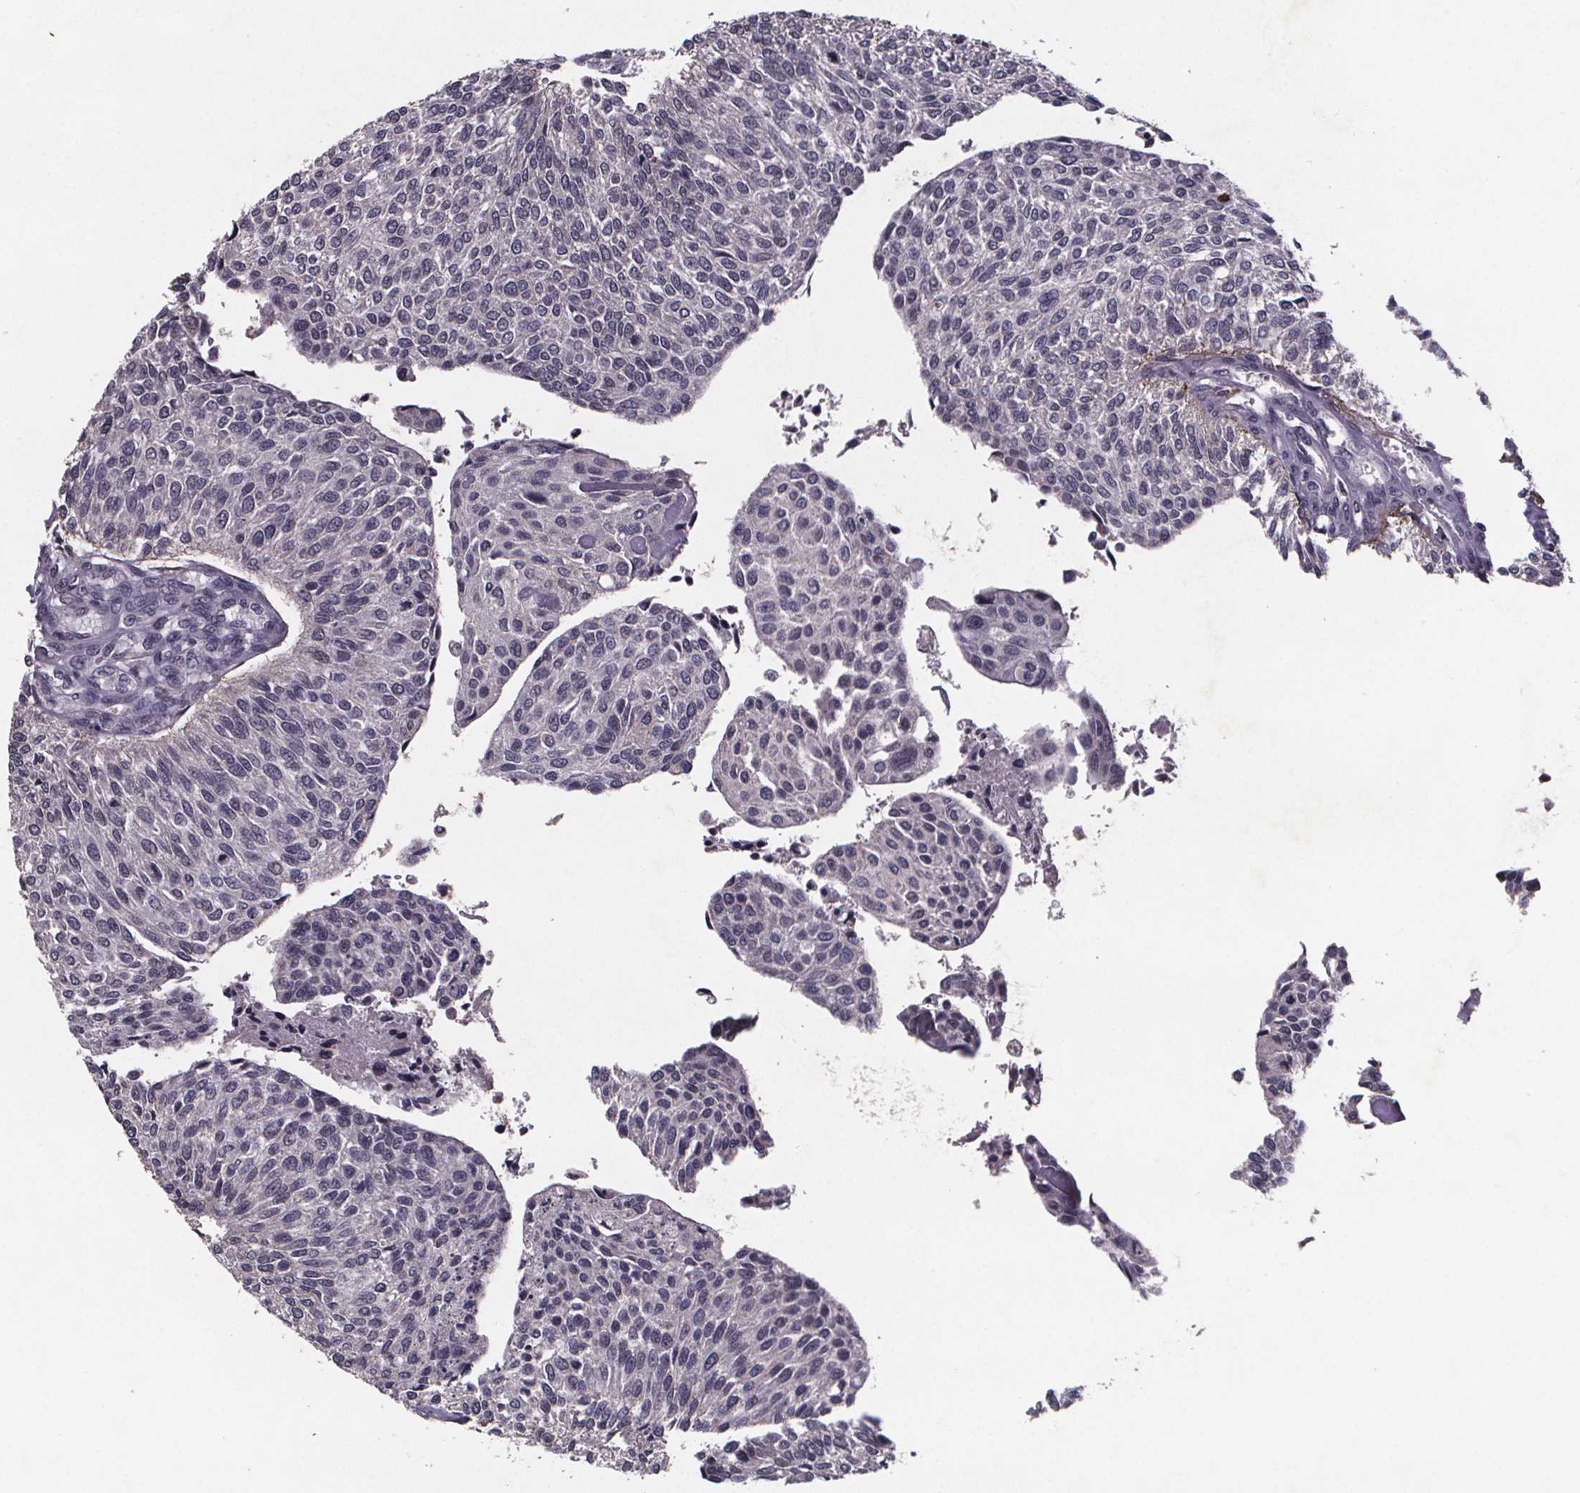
{"staining": {"intensity": "negative", "quantity": "none", "location": "none"}, "tissue": "urothelial cancer", "cell_type": "Tumor cells", "image_type": "cancer", "snomed": [{"axis": "morphology", "description": "Urothelial carcinoma, NOS"}, {"axis": "topography", "description": "Urinary bladder"}], "caption": "Immunohistochemical staining of transitional cell carcinoma demonstrates no significant expression in tumor cells.", "gene": "PALLD", "patient": {"sex": "male", "age": 55}}